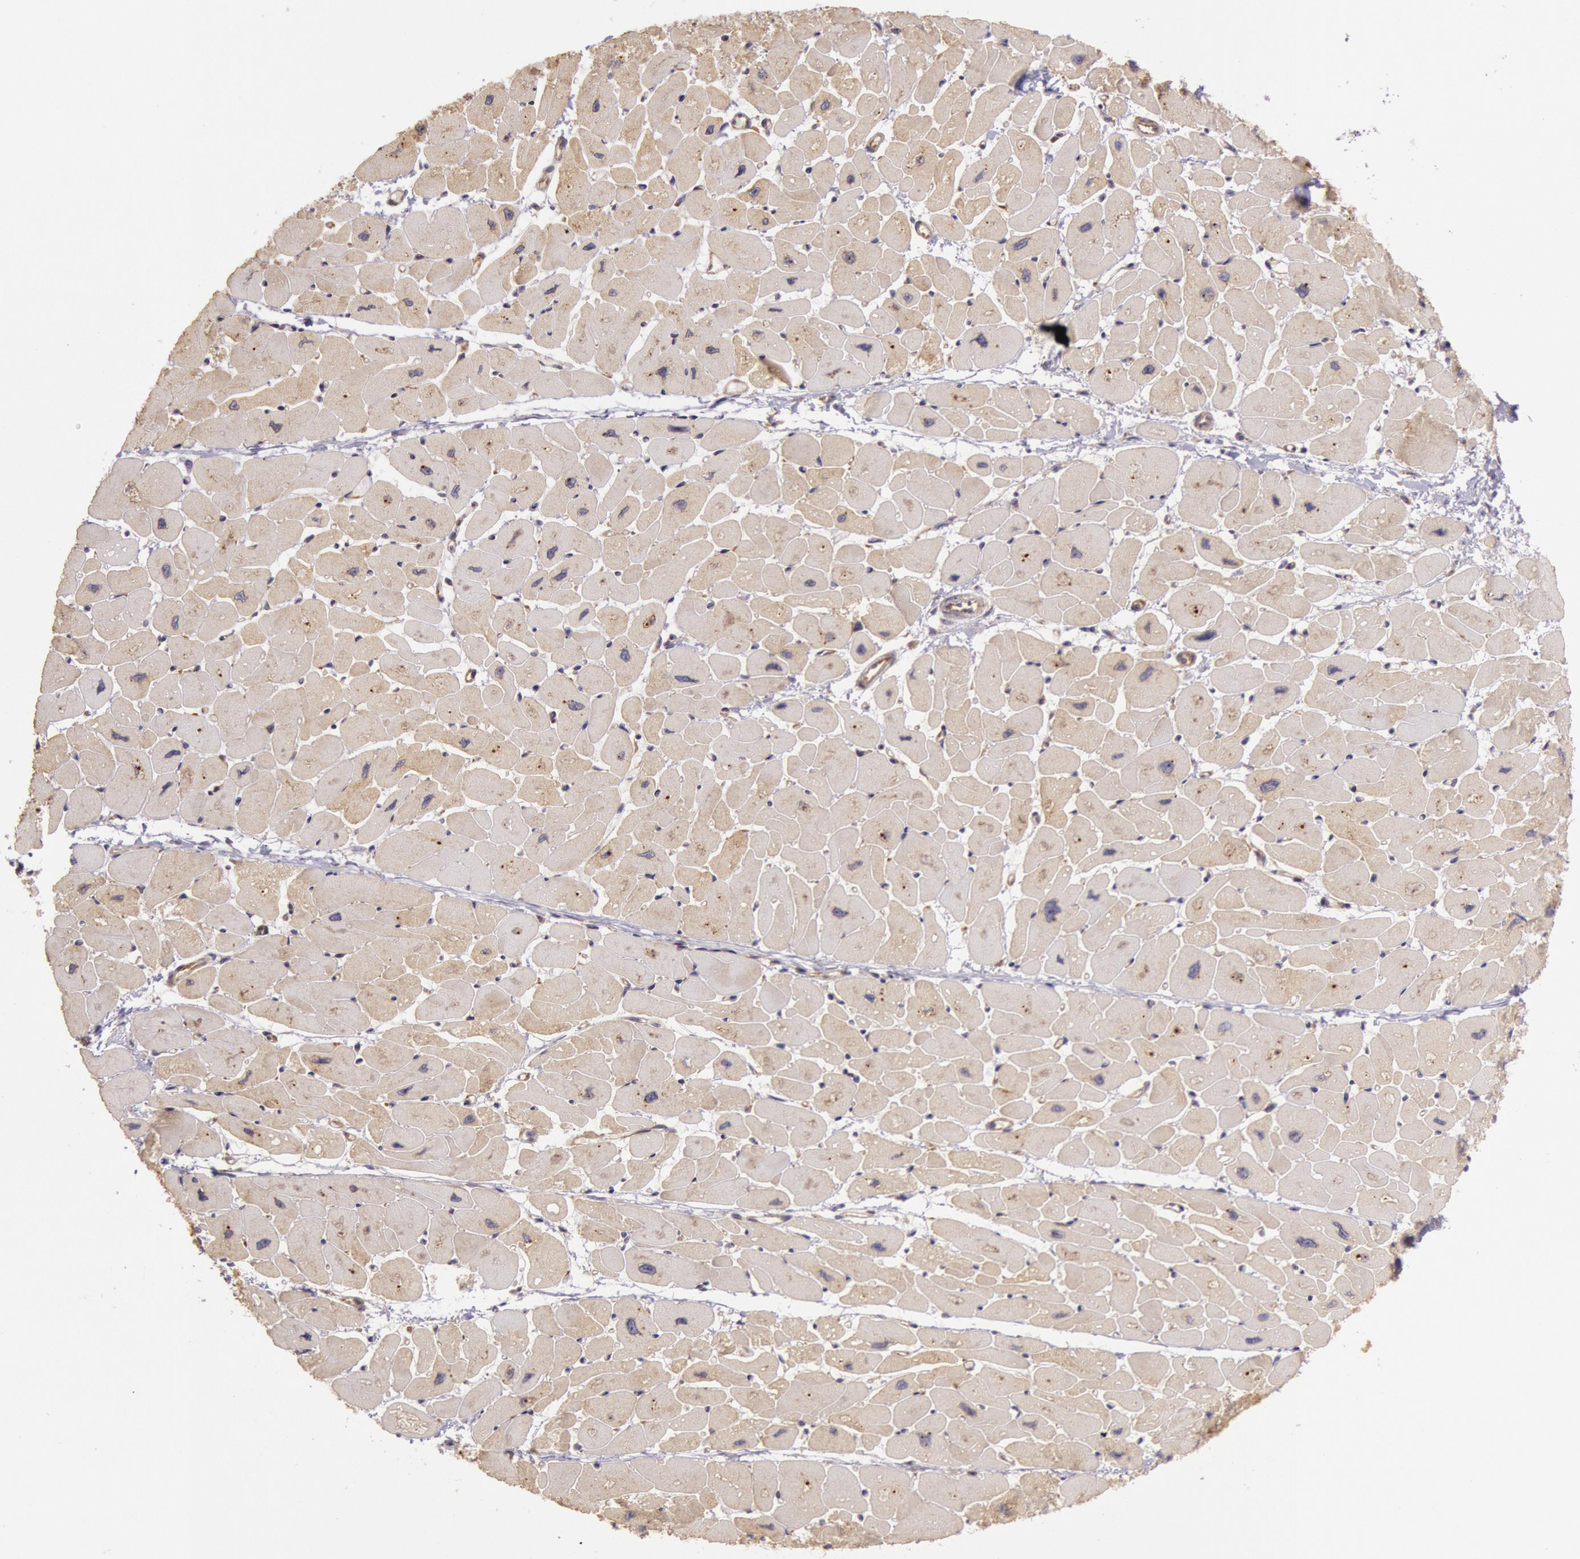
{"staining": {"intensity": "weak", "quantity": "<25%", "location": "cytoplasmic/membranous"}, "tissue": "heart muscle", "cell_type": "Cardiomyocytes", "image_type": "normal", "snomed": [{"axis": "morphology", "description": "Normal tissue, NOS"}, {"axis": "topography", "description": "Heart"}], "caption": "The IHC histopathology image has no significant positivity in cardiomyocytes of heart muscle. (DAB IHC, high magnification).", "gene": "CHUK", "patient": {"sex": "female", "age": 54}}